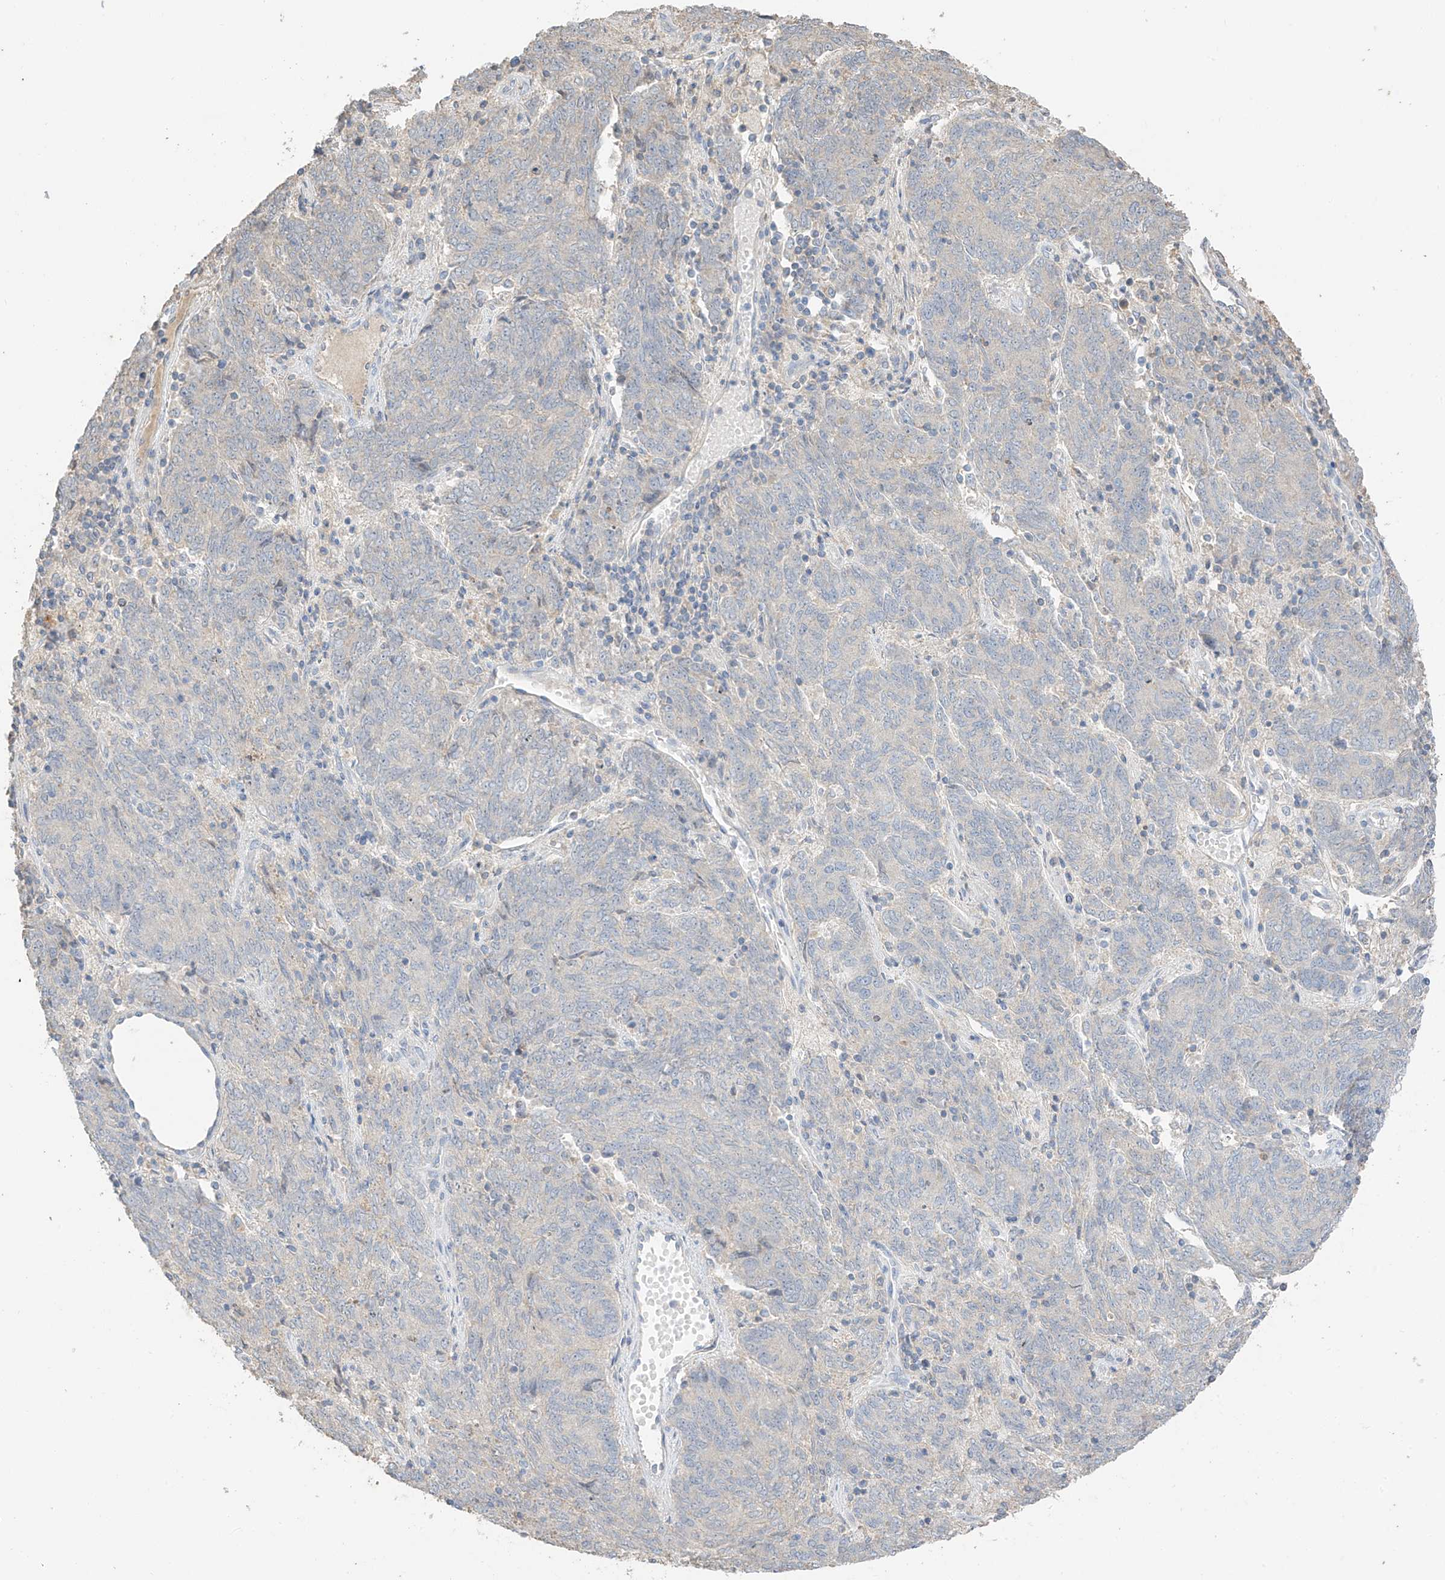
{"staining": {"intensity": "negative", "quantity": "none", "location": "none"}, "tissue": "endometrial cancer", "cell_type": "Tumor cells", "image_type": "cancer", "snomed": [{"axis": "morphology", "description": "Adenocarcinoma, NOS"}, {"axis": "topography", "description": "Endometrium"}], "caption": "IHC micrograph of neoplastic tissue: endometrial cancer (adenocarcinoma) stained with DAB (3,3'-diaminobenzidine) demonstrates no significant protein staining in tumor cells.", "gene": "CAPN13", "patient": {"sex": "female", "age": 80}}